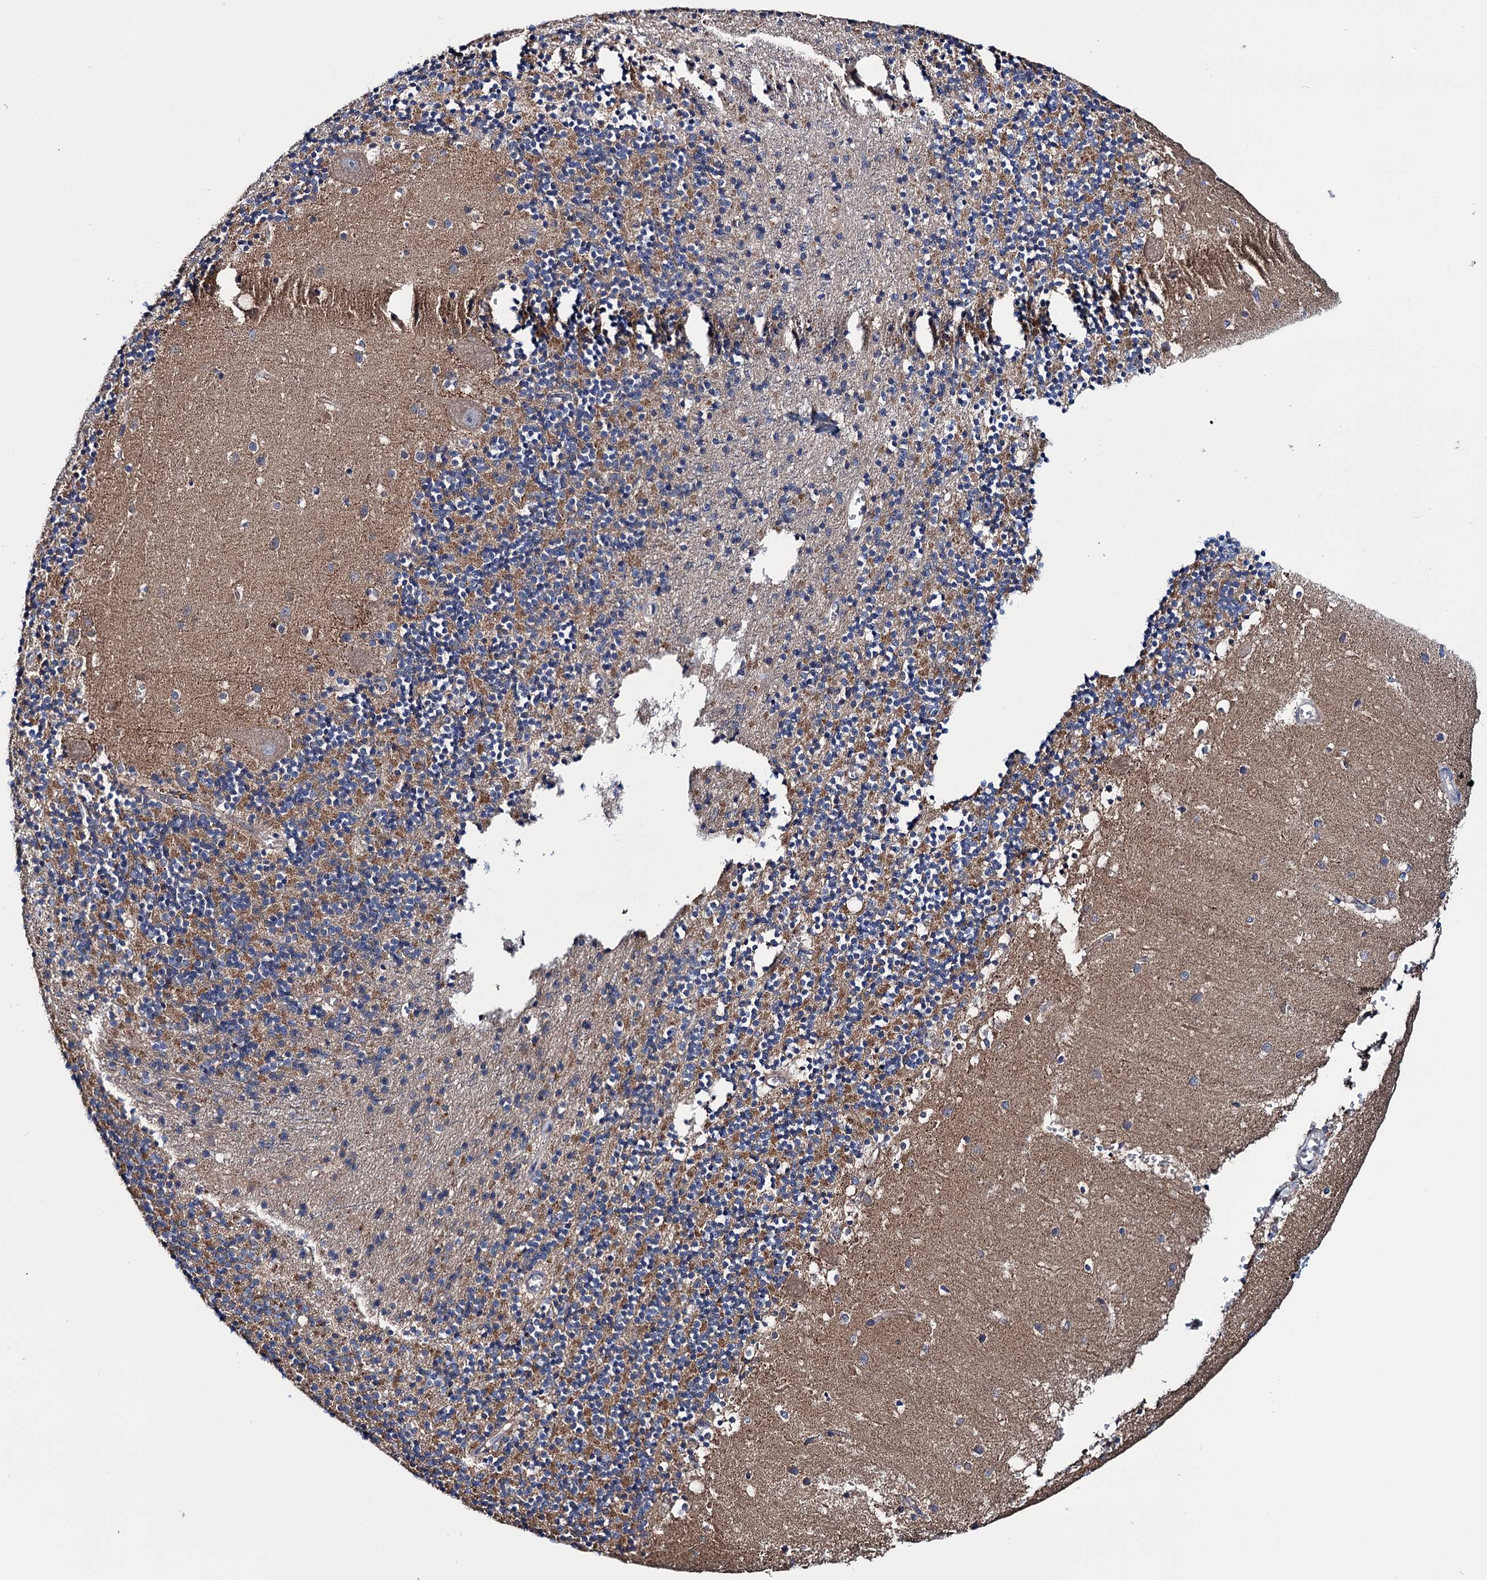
{"staining": {"intensity": "moderate", "quantity": "<25%", "location": "cytoplasmic/membranous"}, "tissue": "cerebellum", "cell_type": "Cells in granular layer", "image_type": "normal", "snomed": [{"axis": "morphology", "description": "Normal tissue, NOS"}, {"axis": "topography", "description": "Cerebellum"}], "caption": "Immunohistochemical staining of unremarkable cerebellum reveals low levels of moderate cytoplasmic/membranous positivity in approximately <25% of cells in granular layer. The protein is stained brown, and the nuclei are stained in blue (DAB IHC with brightfield microscopy, high magnification).", "gene": "EYA4", "patient": {"sex": "male", "age": 54}}